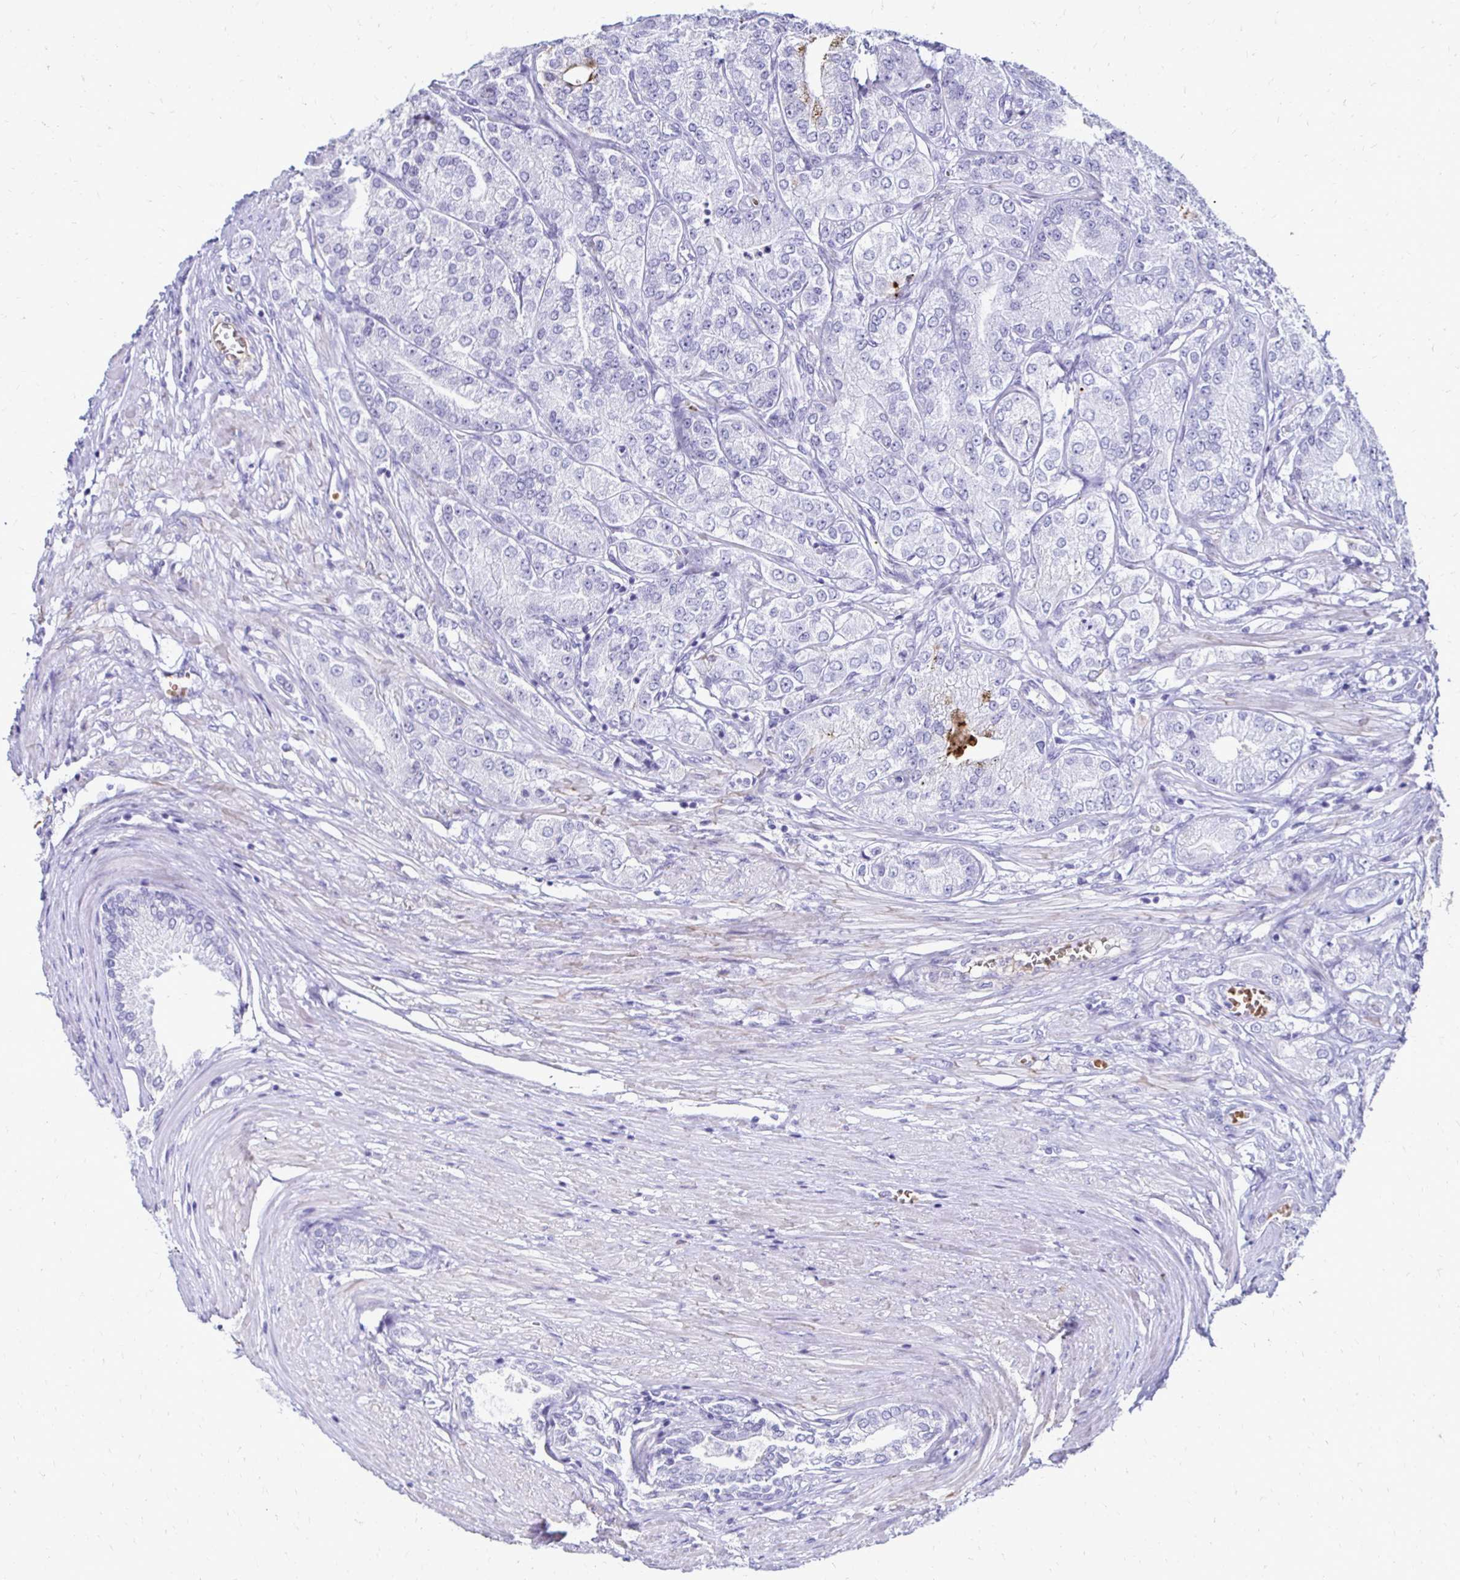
{"staining": {"intensity": "negative", "quantity": "none", "location": "none"}, "tissue": "prostate cancer", "cell_type": "Tumor cells", "image_type": "cancer", "snomed": [{"axis": "morphology", "description": "Adenocarcinoma, High grade"}, {"axis": "topography", "description": "Prostate"}], "caption": "Tumor cells are negative for protein expression in human high-grade adenocarcinoma (prostate). (DAB (3,3'-diaminobenzidine) immunohistochemistry with hematoxylin counter stain).", "gene": "RHBDL3", "patient": {"sex": "male", "age": 61}}